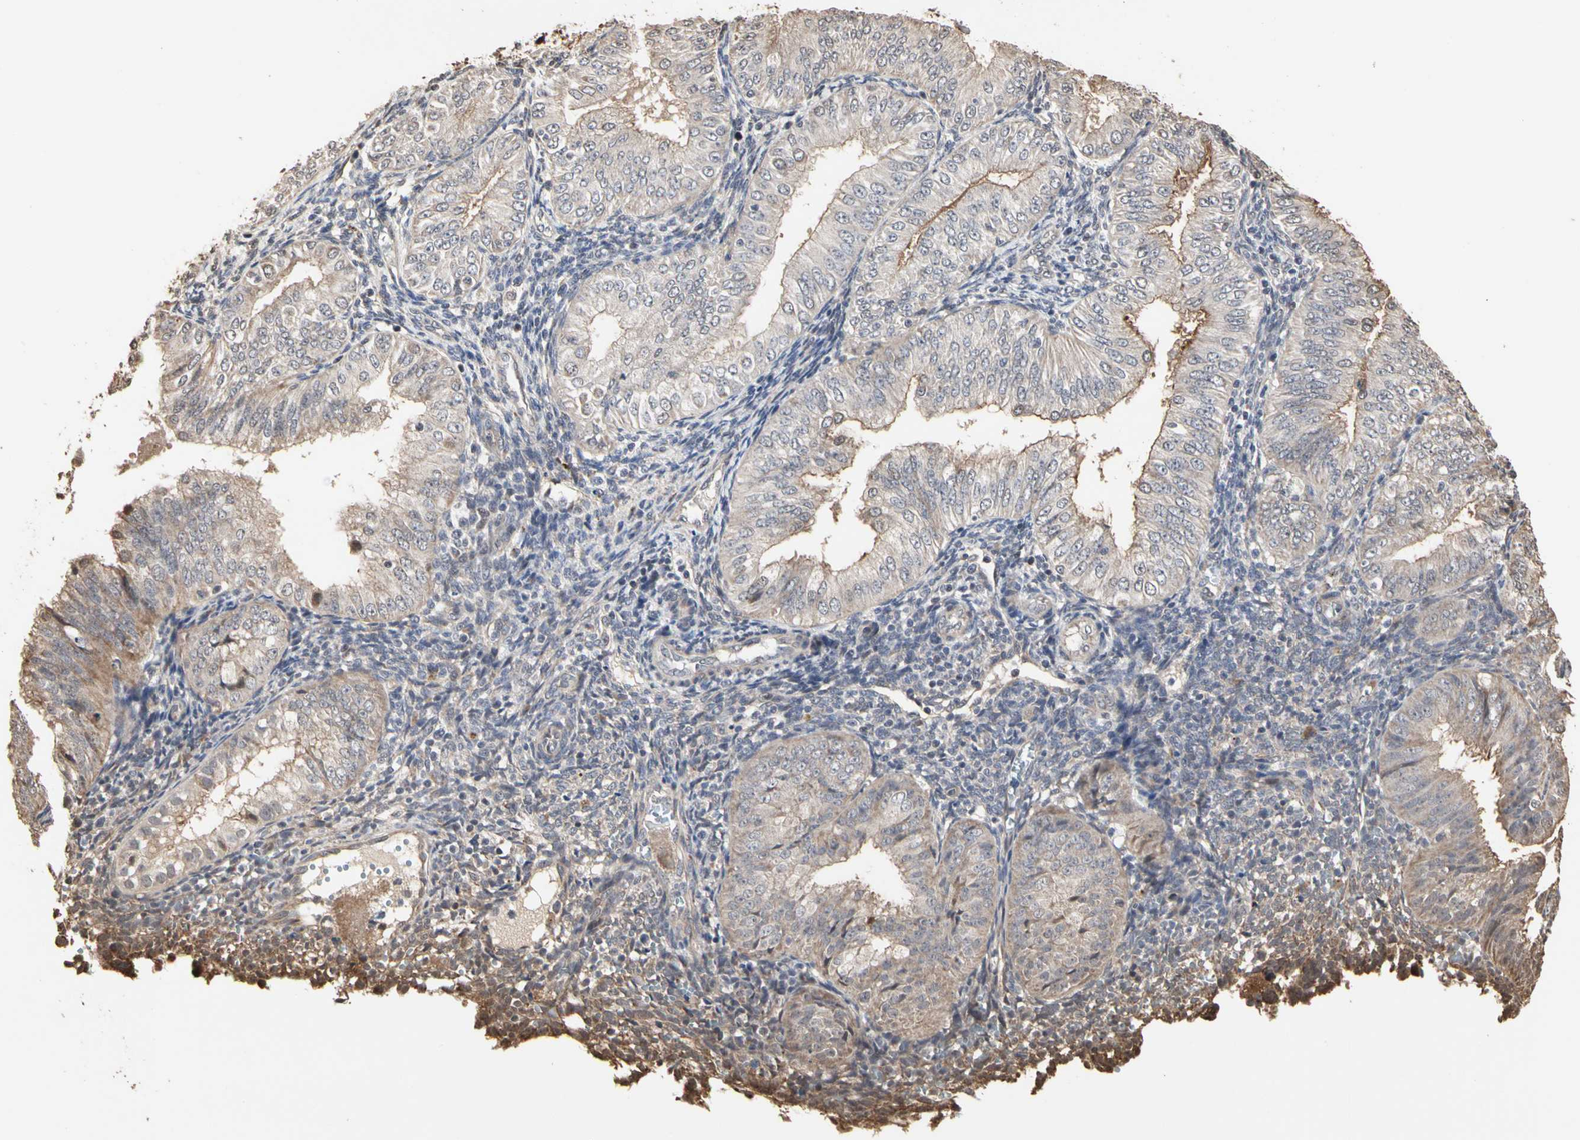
{"staining": {"intensity": "moderate", "quantity": ">75%", "location": "cytoplasmic/membranous"}, "tissue": "endometrial cancer", "cell_type": "Tumor cells", "image_type": "cancer", "snomed": [{"axis": "morphology", "description": "Normal tissue, NOS"}, {"axis": "morphology", "description": "Adenocarcinoma, NOS"}, {"axis": "topography", "description": "Endometrium"}], "caption": "Immunohistochemistry (IHC) photomicrograph of human endometrial adenocarcinoma stained for a protein (brown), which demonstrates medium levels of moderate cytoplasmic/membranous positivity in approximately >75% of tumor cells.", "gene": "TAOK1", "patient": {"sex": "female", "age": 53}}